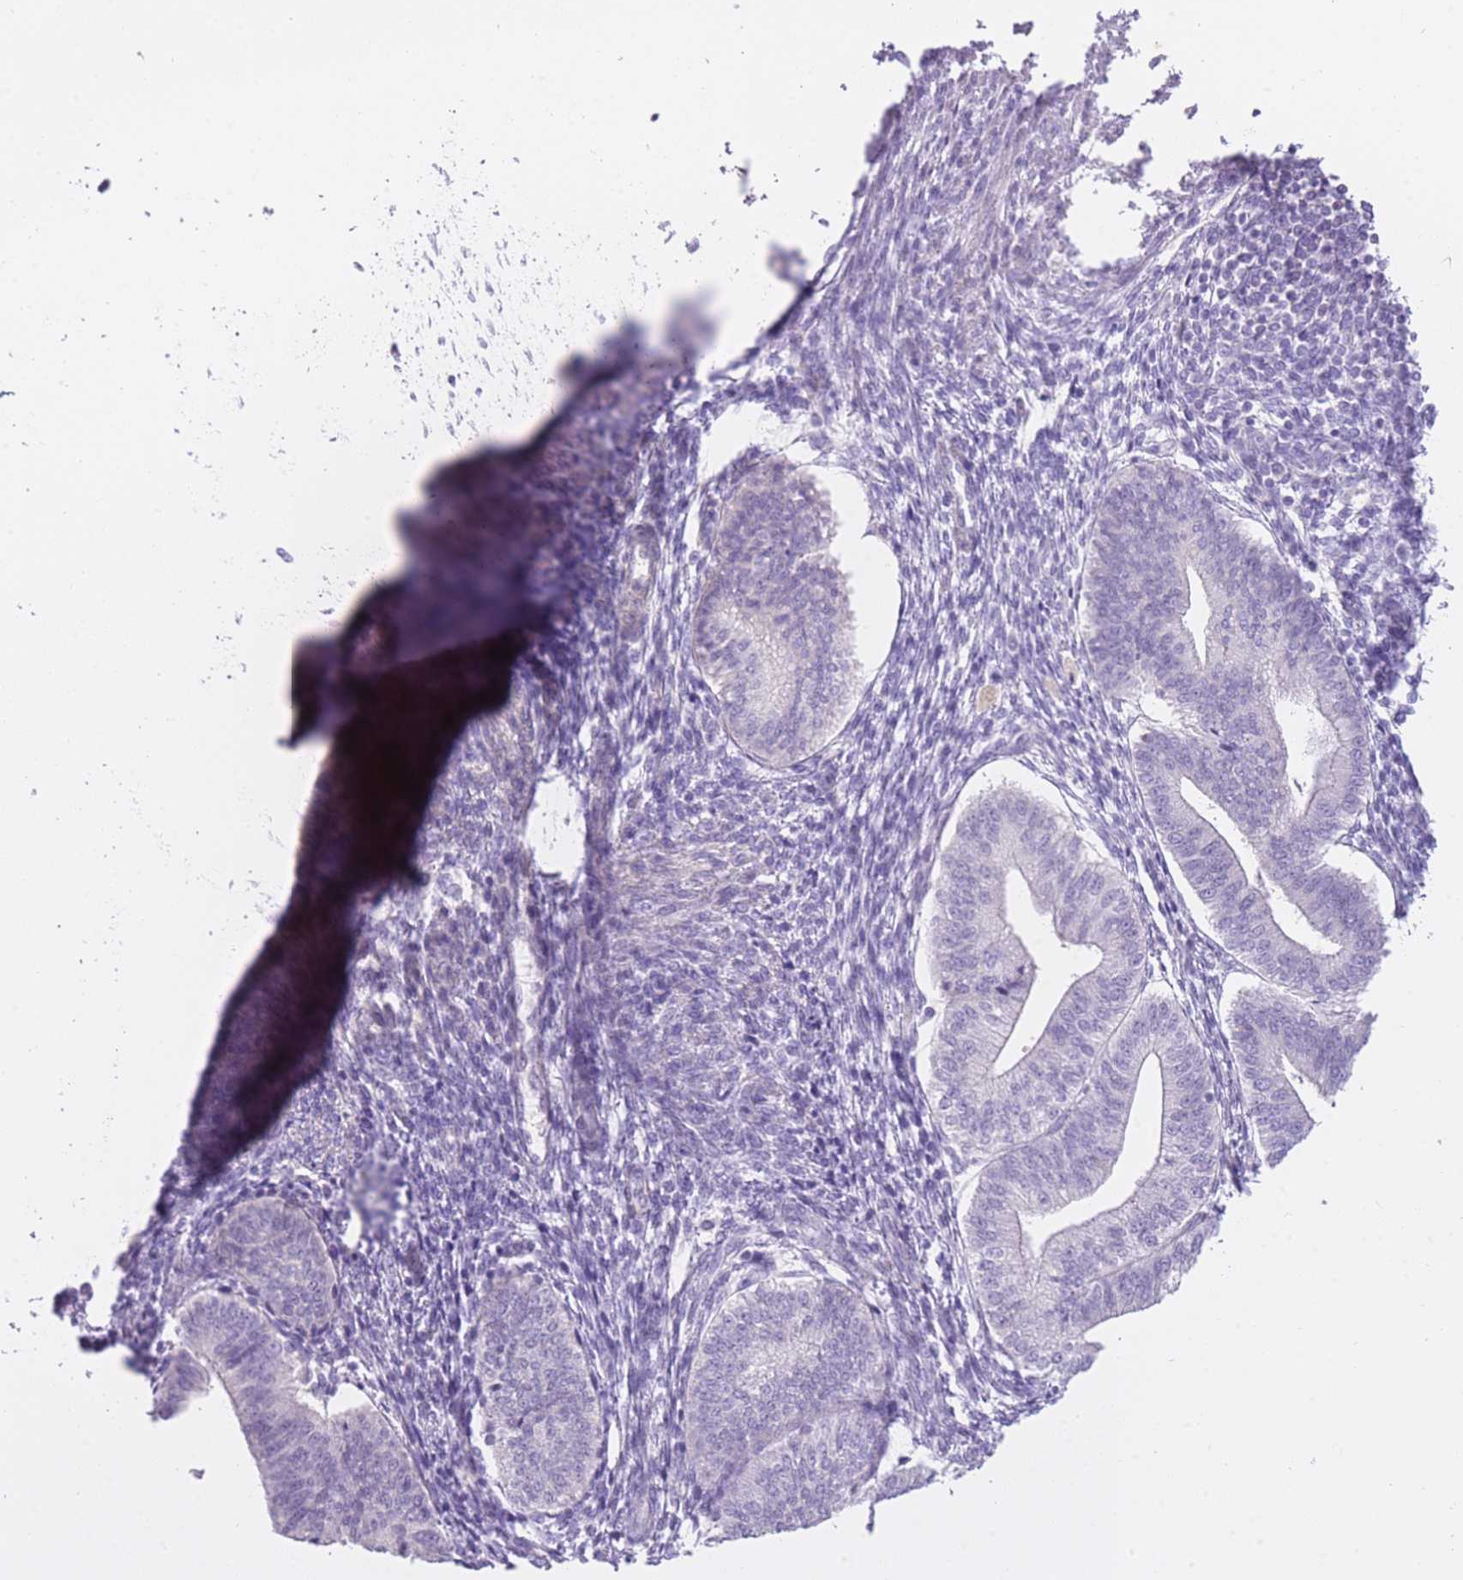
{"staining": {"intensity": "negative", "quantity": "none", "location": "none"}, "tissue": "endometrium", "cell_type": "Cells in endometrial stroma", "image_type": "normal", "snomed": [{"axis": "morphology", "description": "Normal tissue, NOS"}, {"axis": "topography", "description": "Endometrium"}], "caption": "Photomicrograph shows no protein expression in cells in endometrial stroma of unremarkable endometrium. (Immunohistochemistry, brightfield microscopy, high magnification).", "gene": "IMPG1", "patient": {"sex": "female", "age": 34}}